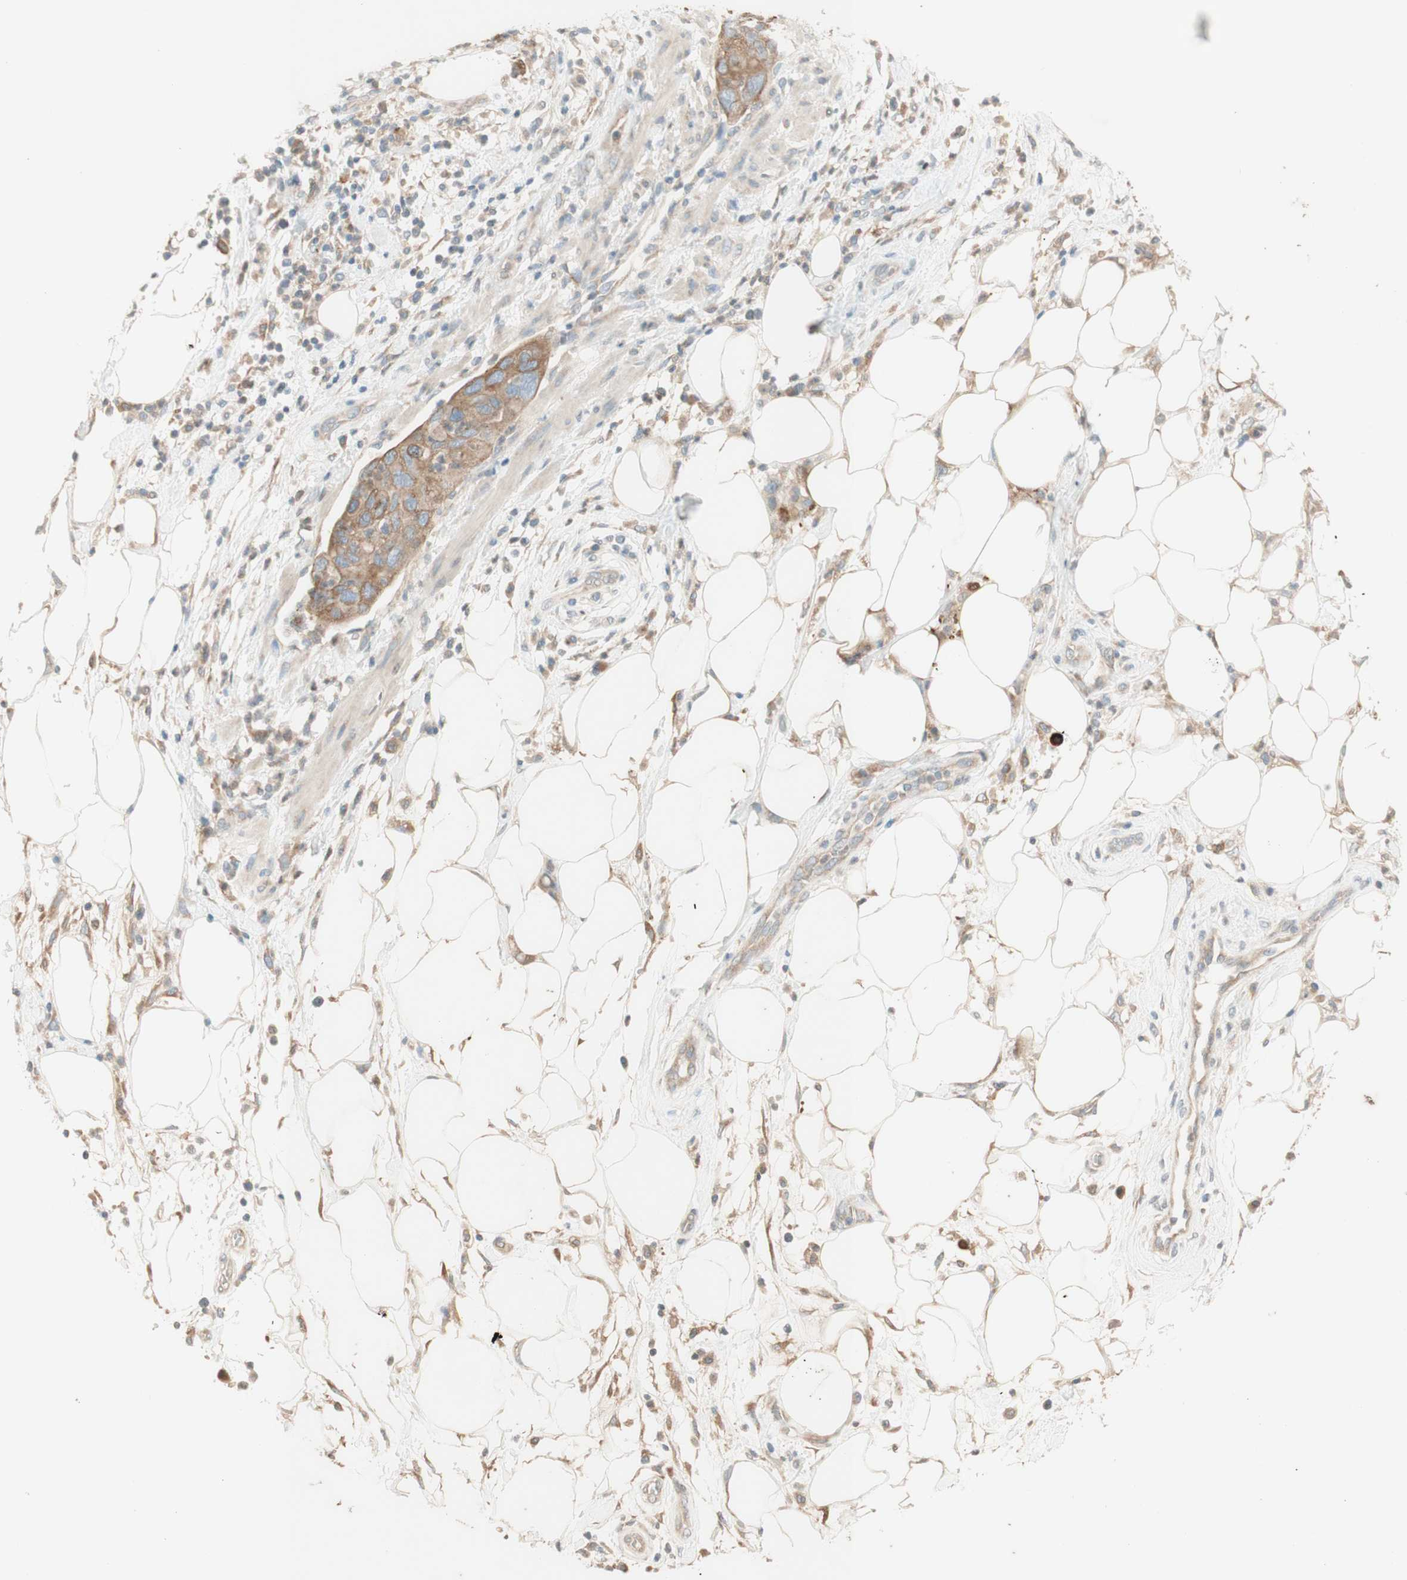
{"staining": {"intensity": "moderate", "quantity": ">75%", "location": "cytoplasmic/membranous"}, "tissue": "pancreatic cancer", "cell_type": "Tumor cells", "image_type": "cancer", "snomed": [{"axis": "morphology", "description": "Adenocarcinoma, NOS"}, {"axis": "topography", "description": "Pancreas"}], "caption": "There is medium levels of moderate cytoplasmic/membranous expression in tumor cells of pancreatic cancer (adenocarcinoma), as demonstrated by immunohistochemical staining (brown color).", "gene": "CLCN2", "patient": {"sex": "female", "age": 71}}